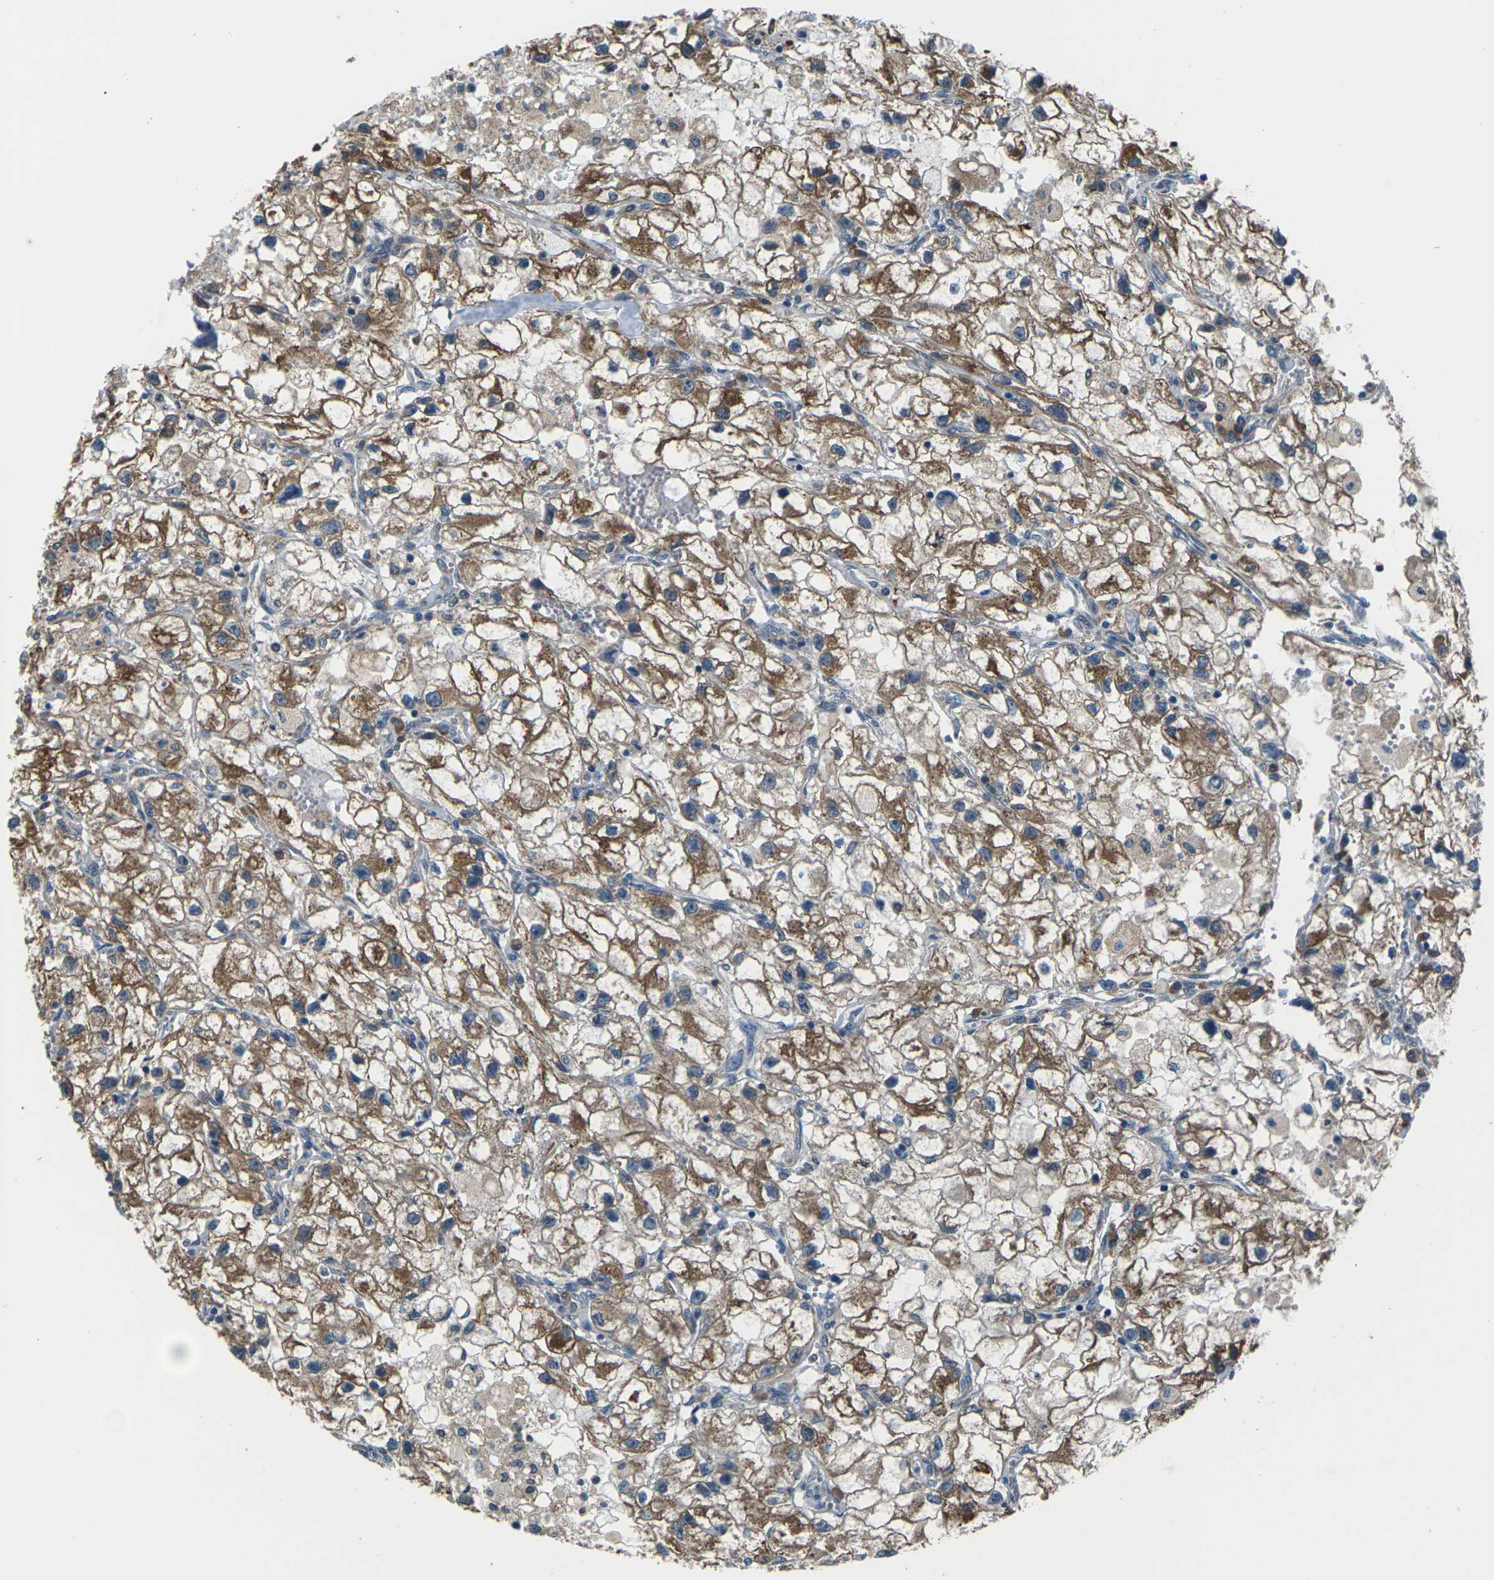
{"staining": {"intensity": "moderate", "quantity": ">75%", "location": "cytoplasmic/membranous"}, "tissue": "renal cancer", "cell_type": "Tumor cells", "image_type": "cancer", "snomed": [{"axis": "morphology", "description": "Adenocarcinoma, NOS"}, {"axis": "topography", "description": "Kidney"}], "caption": "Renal cancer stained for a protein (brown) reveals moderate cytoplasmic/membranous positive expression in about >75% of tumor cells.", "gene": "GABRP", "patient": {"sex": "female", "age": 70}}